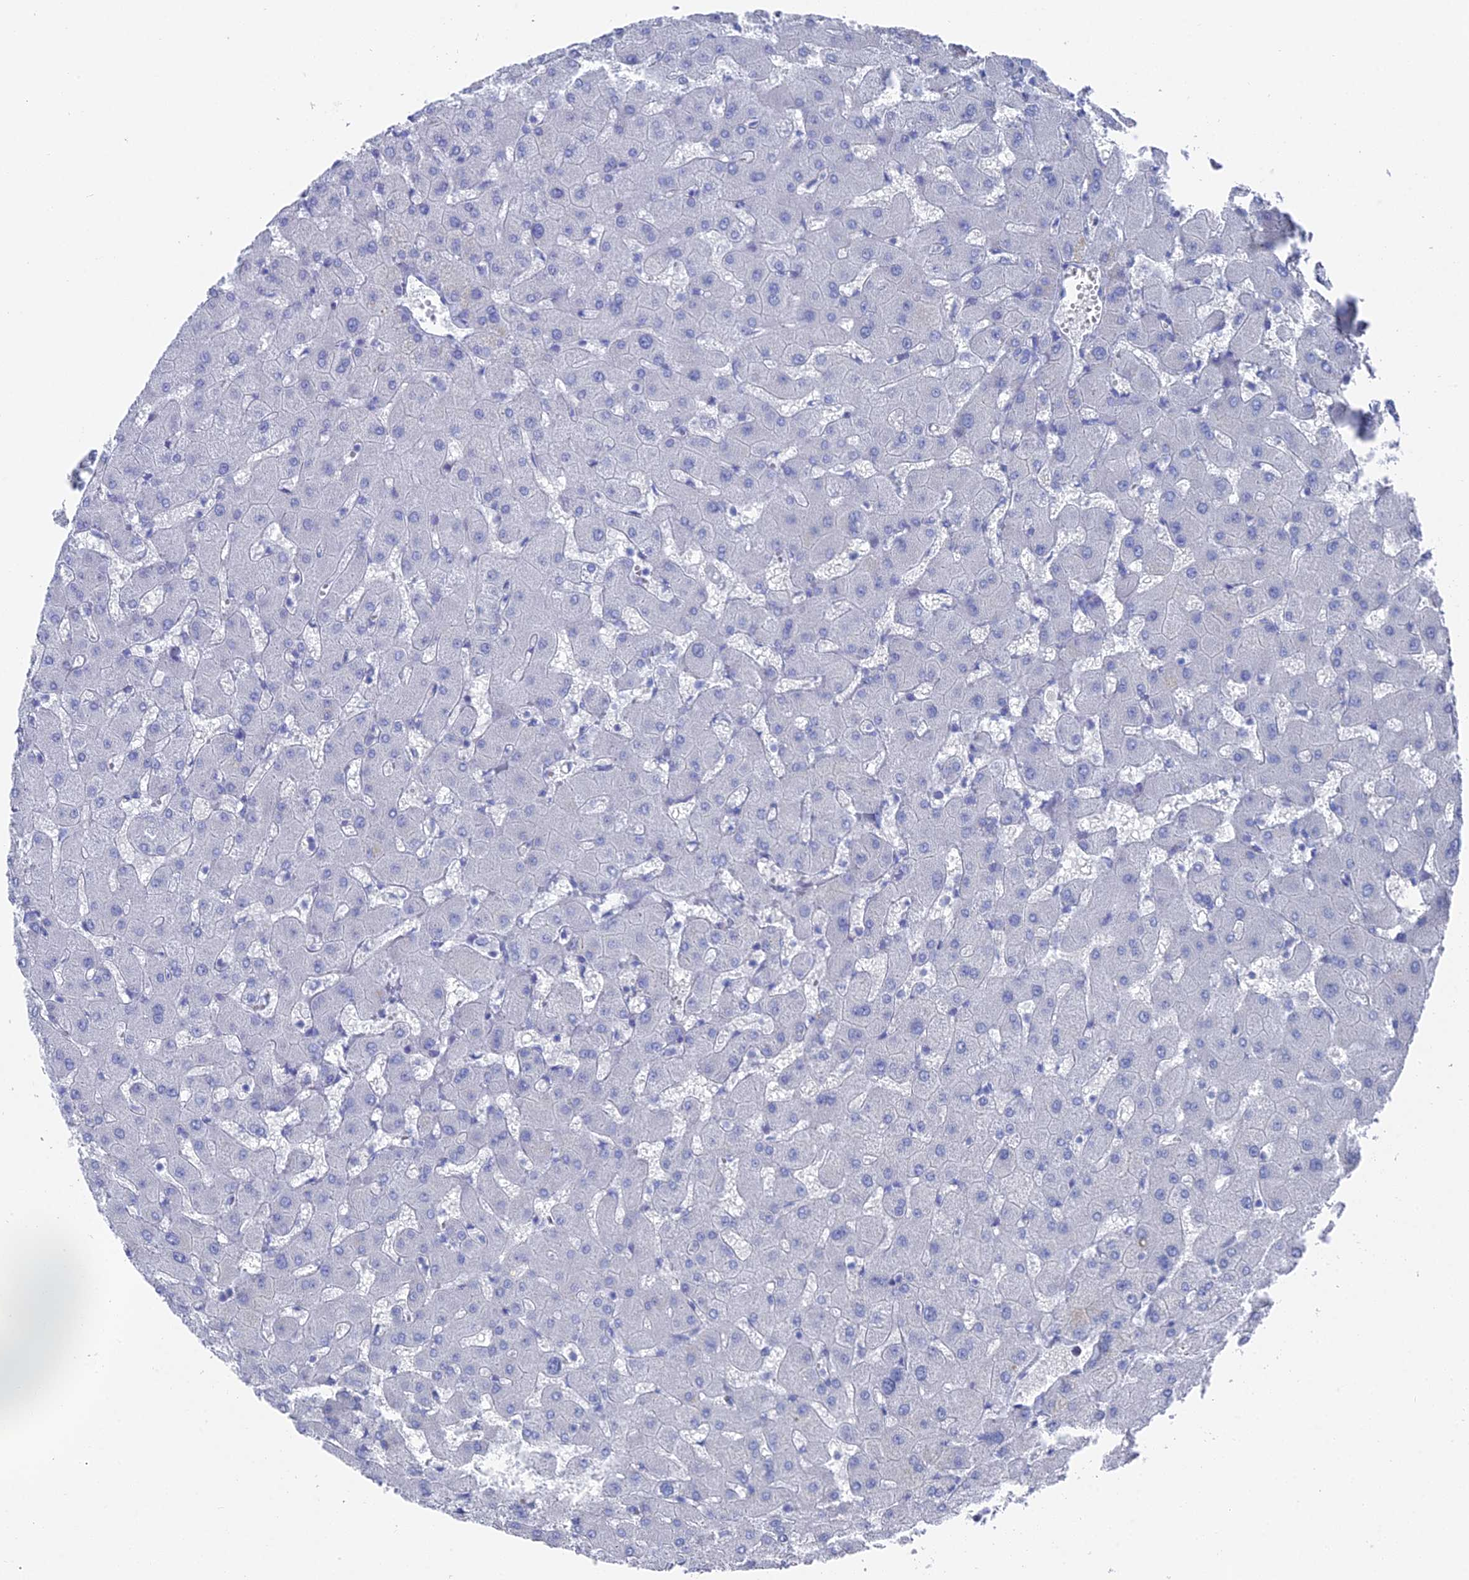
{"staining": {"intensity": "negative", "quantity": "none", "location": "none"}, "tissue": "liver", "cell_type": "Cholangiocytes", "image_type": "normal", "snomed": [{"axis": "morphology", "description": "Normal tissue, NOS"}, {"axis": "topography", "description": "Liver"}], "caption": "This histopathology image is of unremarkable liver stained with immunohistochemistry (IHC) to label a protein in brown with the nuclei are counter-stained blue. There is no staining in cholangiocytes.", "gene": "ENPP3", "patient": {"sex": "female", "age": 63}}